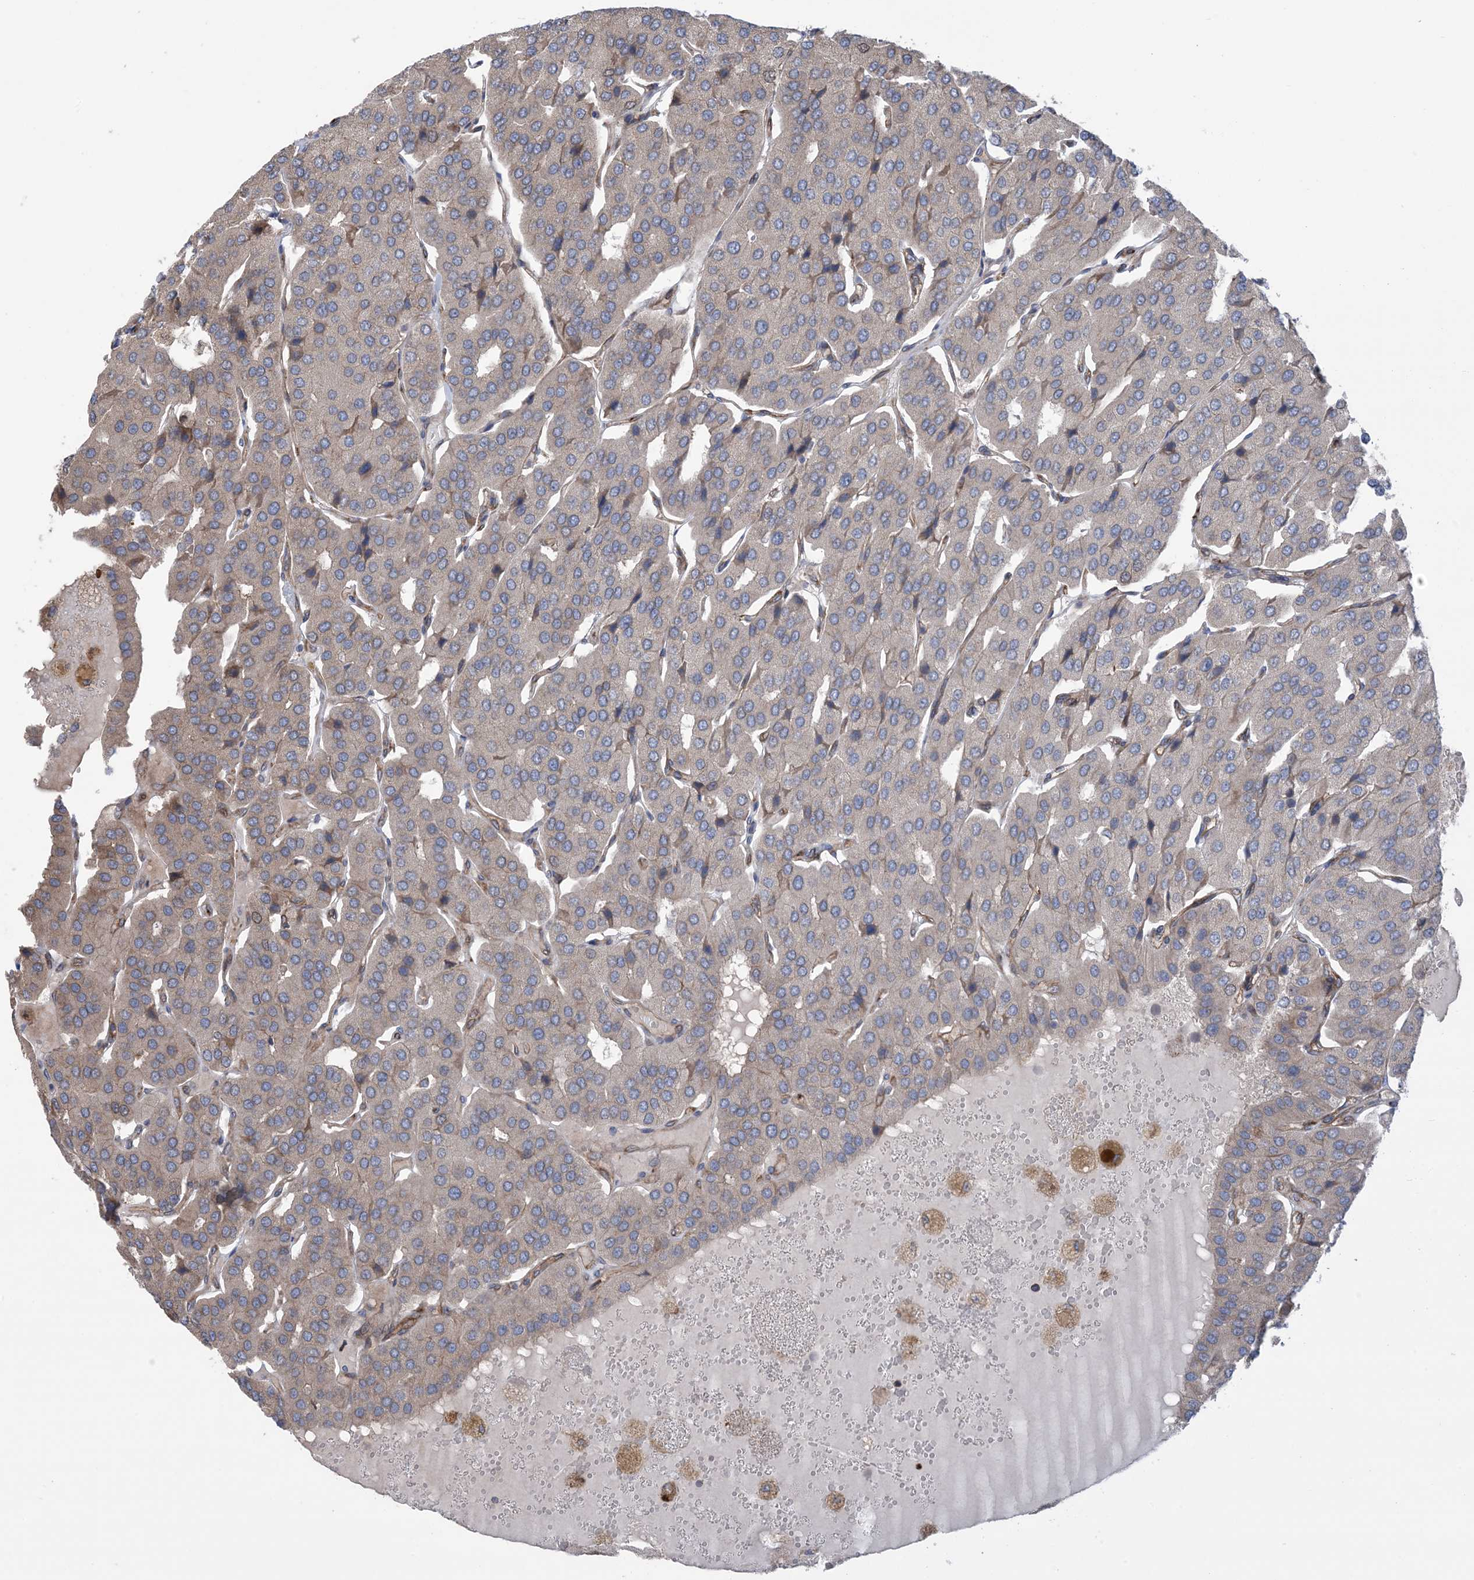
{"staining": {"intensity": "weak", "quantity": ">75%", "location": "cytoplasmic/membranous"}, "tissue": "parathyroid gland", "cell_type": "Glandular cells", "image_type": "normal", "snomed": [{"axis": "morphology", "description": "Normal tissue, NOS"}, {"axis": "morphology", "description": "Adenoma, NOS"}, {"axis": "topography", "description": "Parathyroid gland"}], "caption": "The micrograph exhibits a brown stain indicating the presence of a protein in the cytoplasmic/membranous of glandular cells in parathyroid gland.", "gene": "CLEC16A", "patient": {"sex": "female", "age": 86}}